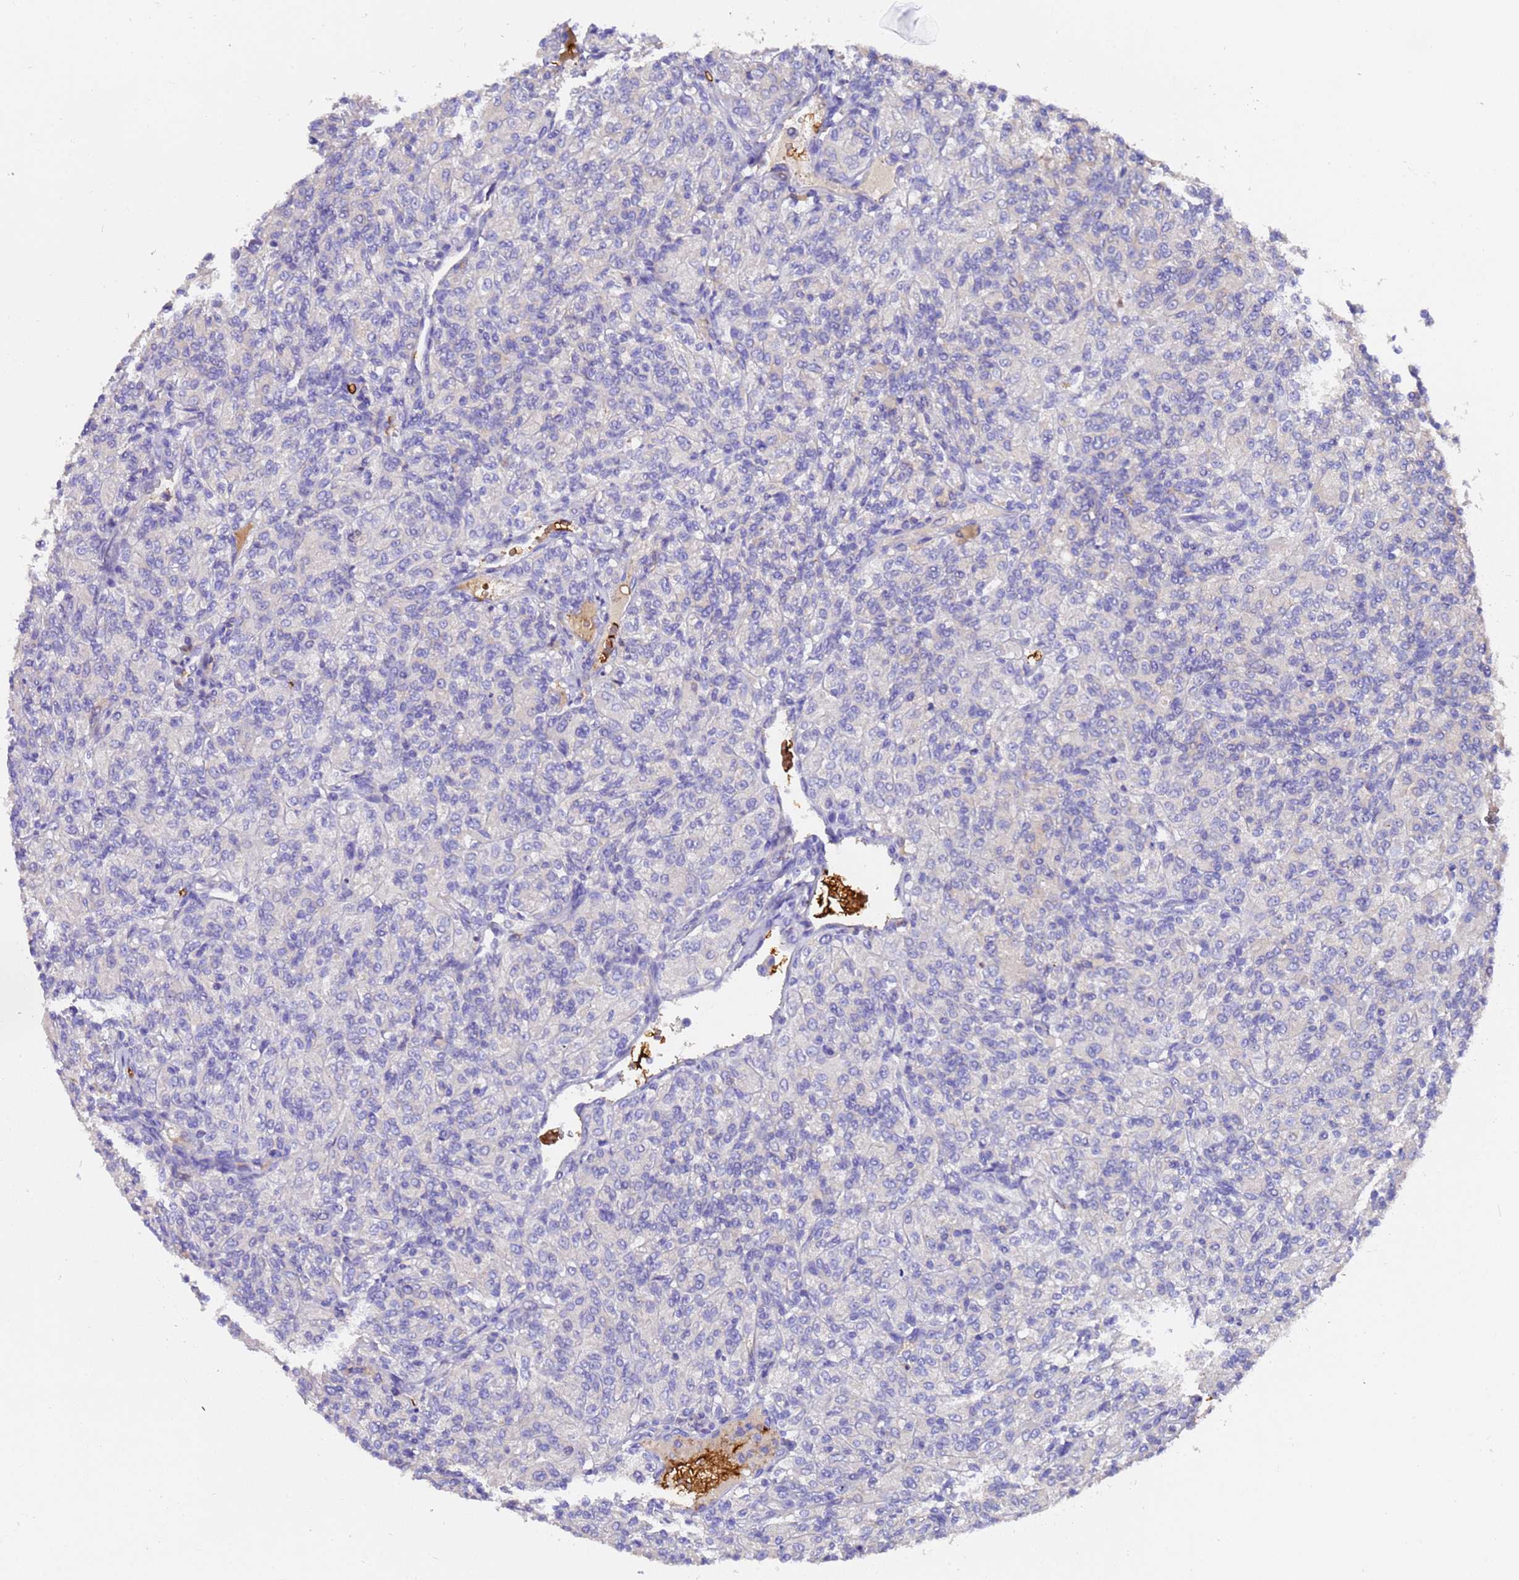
{"staining": {"intensity": "negative", "quantity": "none", "location": "none"}, "tissue": "renal cancer", "cell_type": "Tumor cells", "image_type": "cancer", "snomed": [{"axis": "morphology", "description": "Adenocarcinoma, NOS"}, {"axis": "topography", "description": "Kidney"}], "caption": "An immunohistochemistry (IHC) histopathology image of renal cancer is shown. There is no staining in tumor cells of renal cancer.", "gene": "ELP6", "patient": {"sex": "male", "age": 77}}